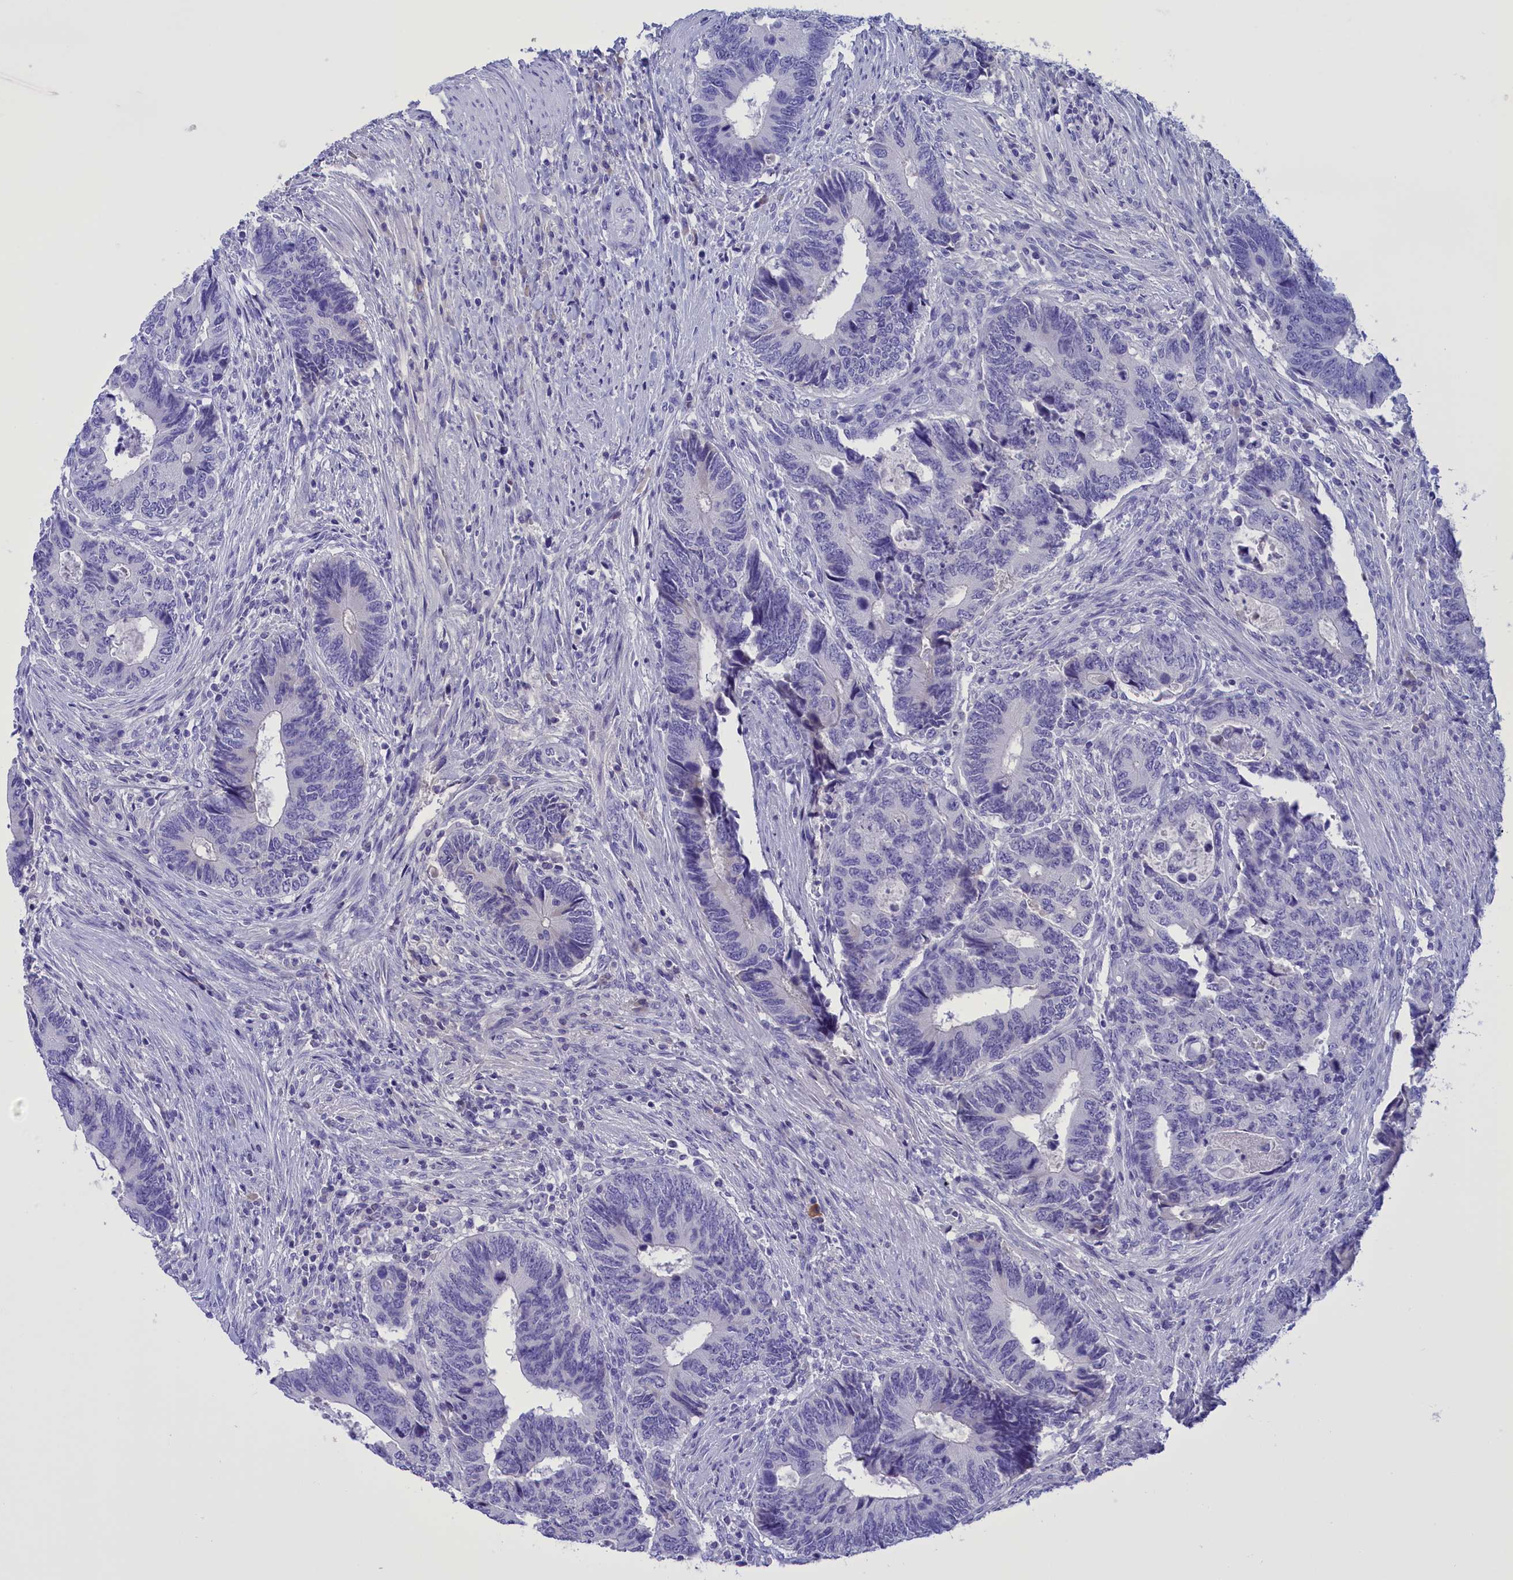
{"staining": {"intensity": "negative", "quantity": "none", "location": "none"}, "tissue": "colorectal cancer", "cell_type": "Tumor cells", "image_type": "cancer", "snomed": [{"axis": "morphology", "description": "Adenocarcinoma, NOS"}, {"axis": "topography", "description": "Colon"}], "caption": "The histopathology image exhibits no staining of tumor cells in colorectal cancer (adenocarcinoma).", "gene": "PROK2", "patient": {"sex": "male", "age": 87}}